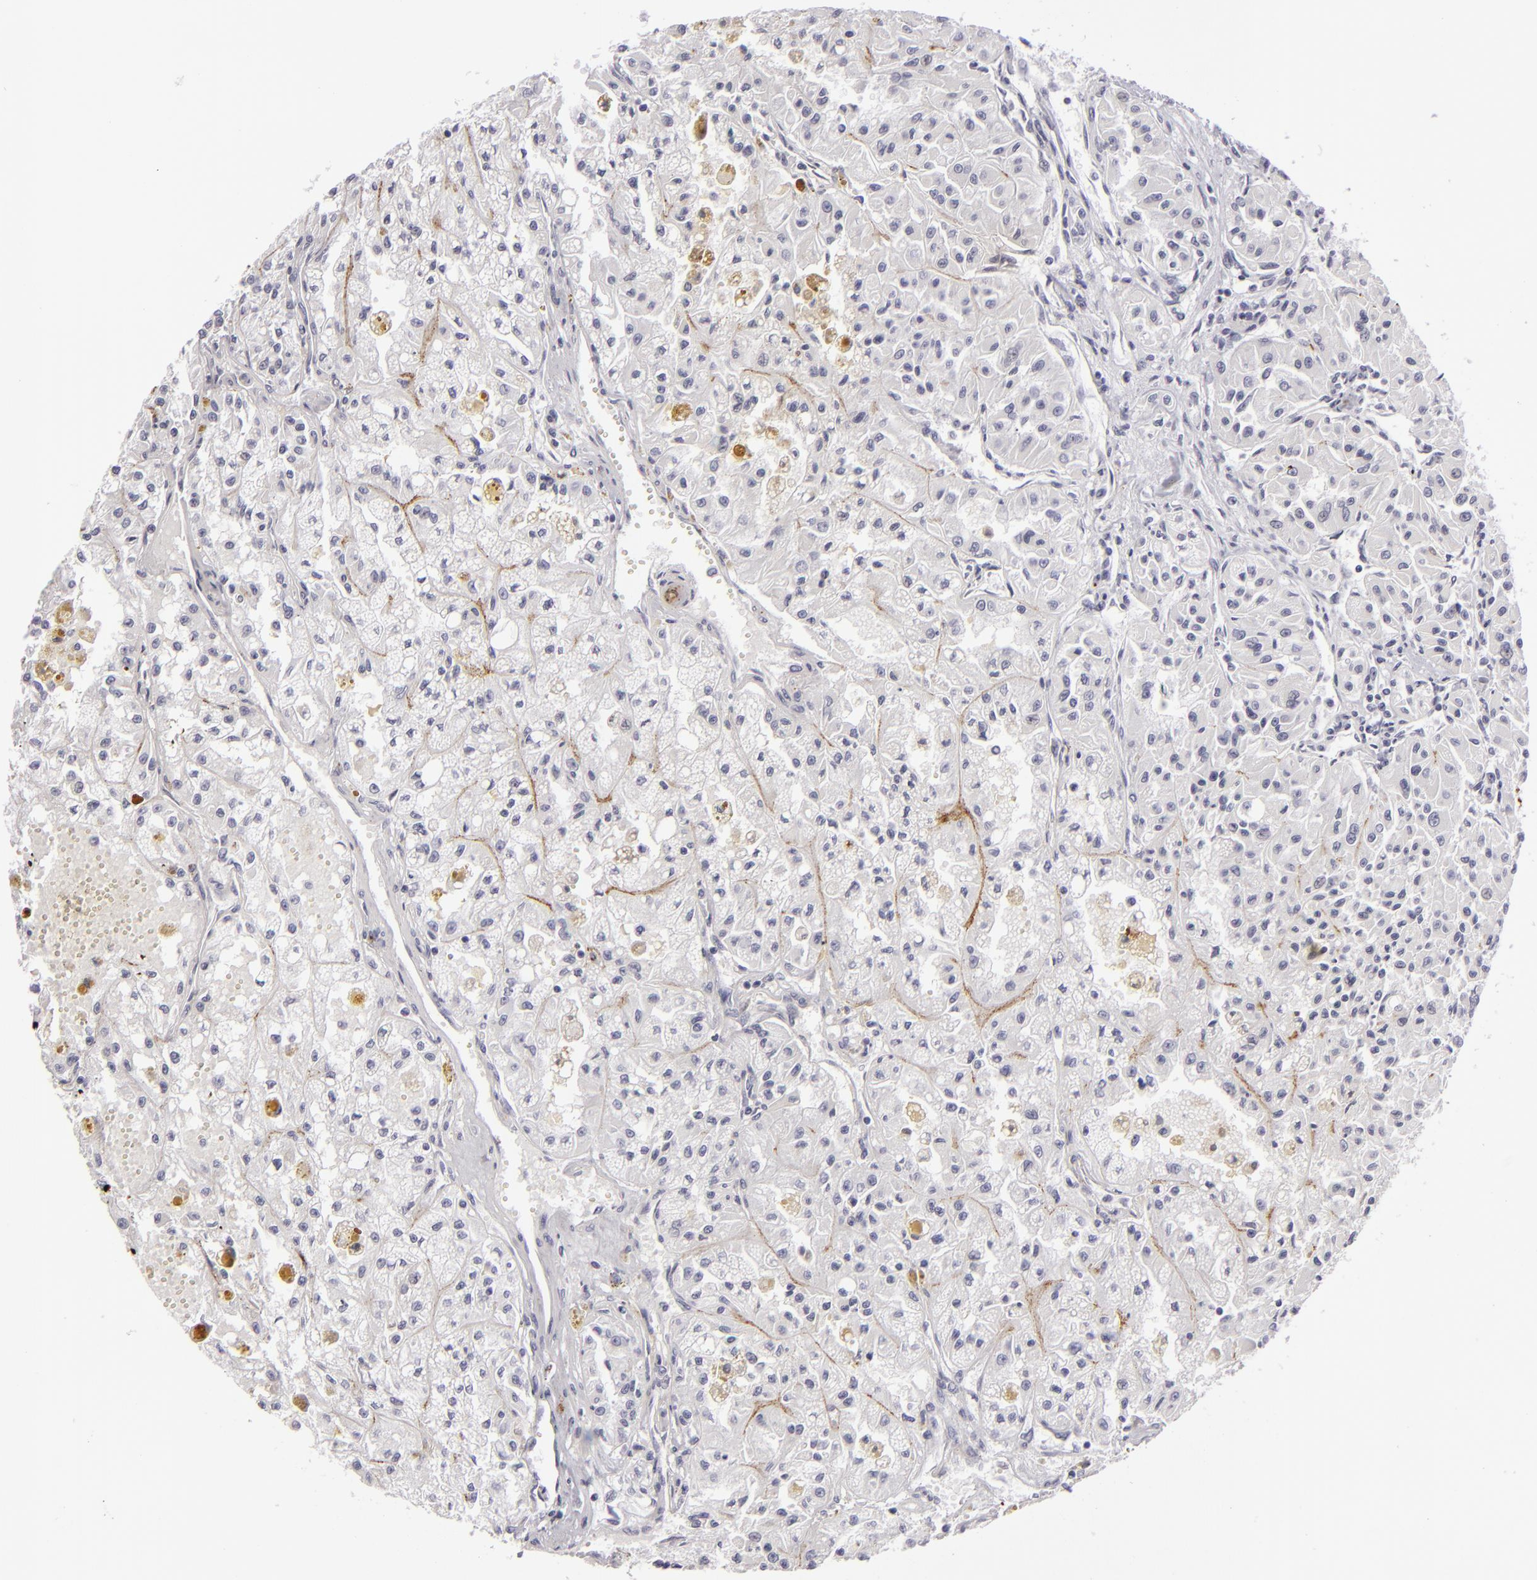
{"staining": {"intensity": "negative", "quantity": "none", "location": "none"}, "tissue": "renal cancer", "cell_type": "Tumor cells", "image_type": "cancer", "snomed": [{"axis": "morphology", "description": "Adenocarcinoma, NOS"}, {"axis": "topography", "description": "Kidney"}], "caption": "Immunohistochemistry (IHC) of renal cancer demonstrates no staining in tumor cells.", "gene": "C9", "patient": {"sex": "male", "age": 78}}